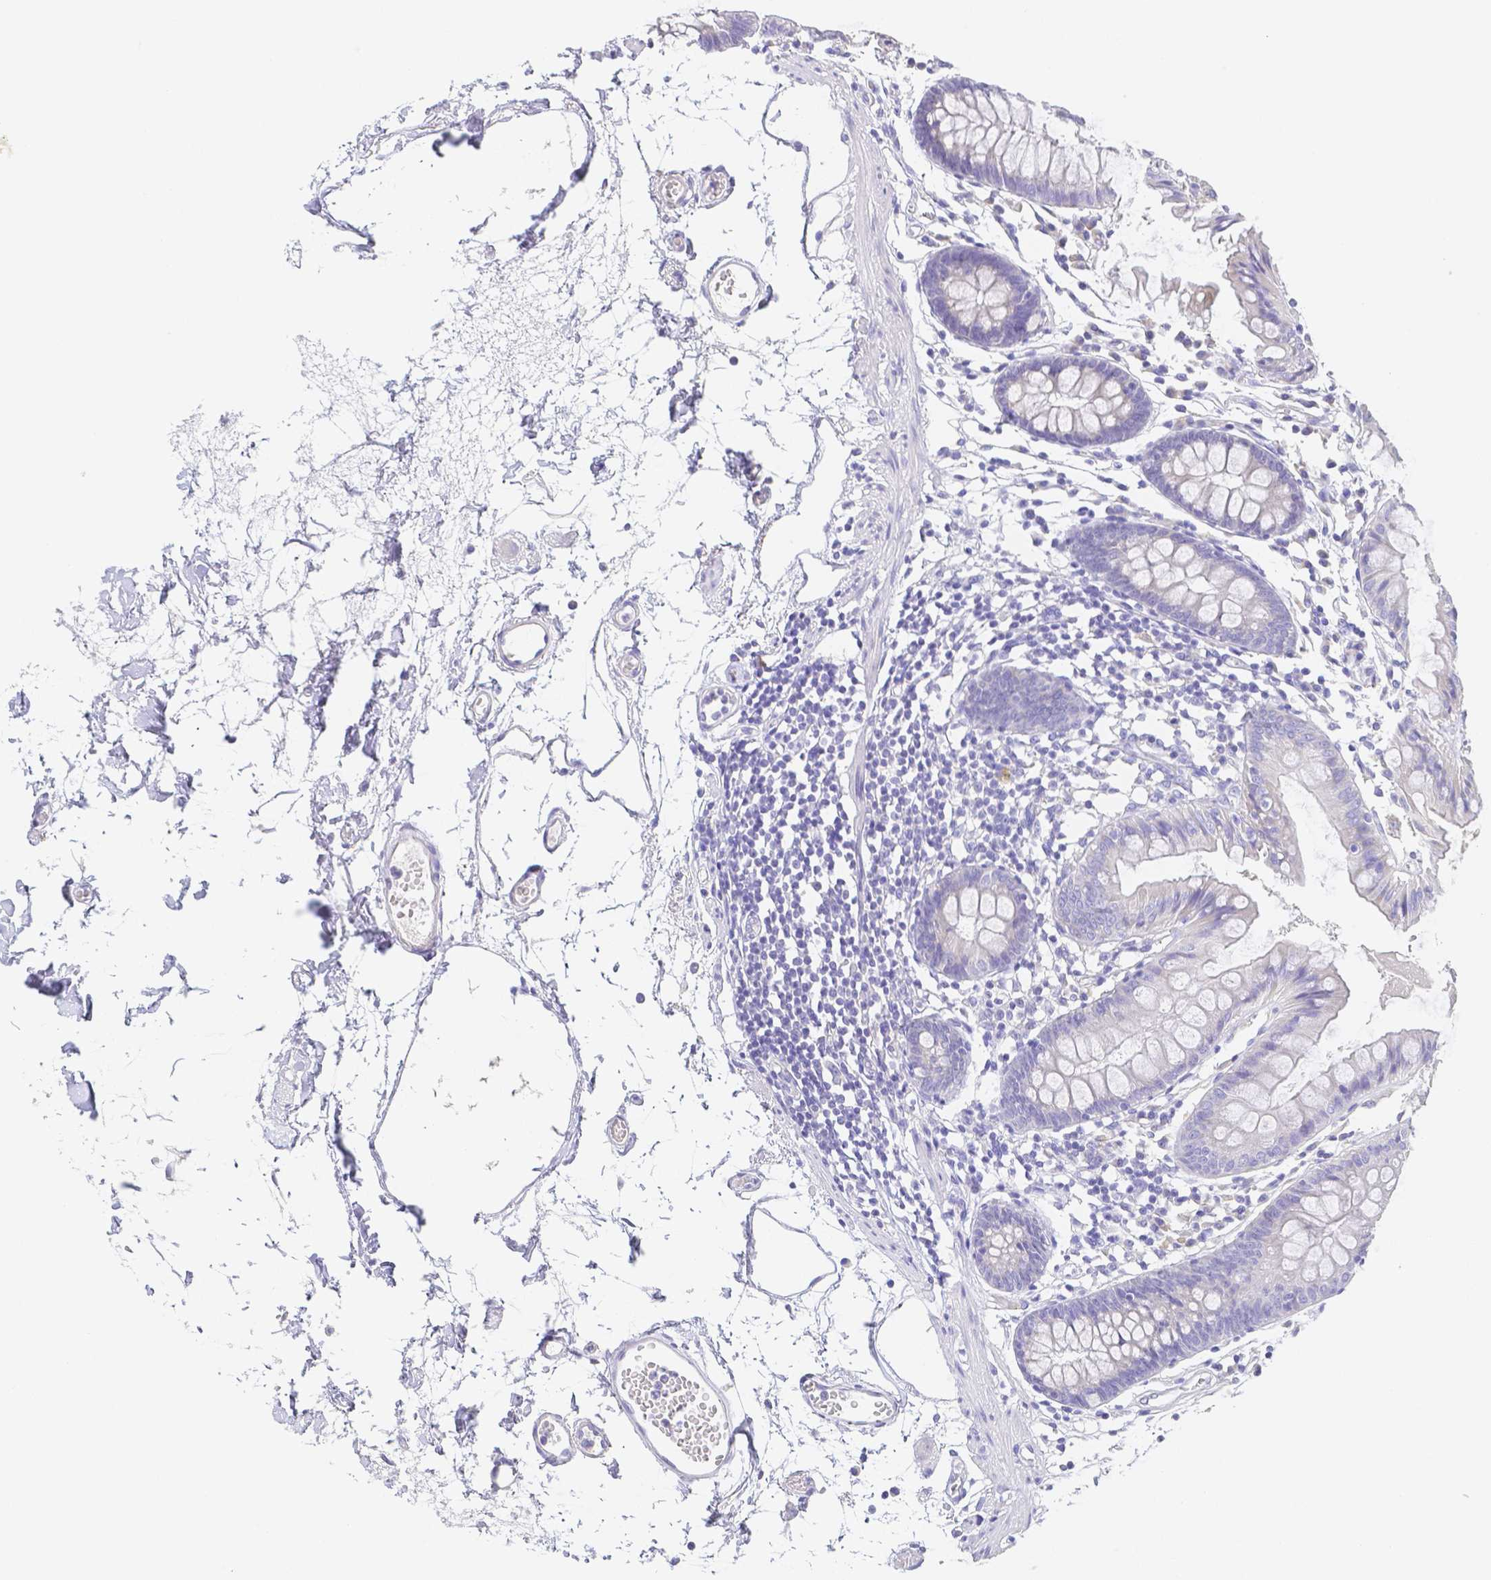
{"staining": {"intensity": "negative", "quantity": "none", "location": "none"}, "tissue": "colon", "cell_type": "Endothelial cells", "image_type": "normal", "snomed": [{"axis": "morphology", "description": "Normal tissue, NOS"}, {"axis": "topography", "description": "Colon"}], "caption": "IHC image of unremarkable colon: human colon stained with DAB (3,3'-diaminobenzidine) displays no significant protein positivity in endothelial cells. The staining was performed using DAB (3,3'-diaminobenzidine) to visualize the protein expression in brown, while the nuclei were stained in blue with hematoxylin (Magnification: 20x).", "gene": "ZG16B", "patient": {"sex": "female", "age": 84}}